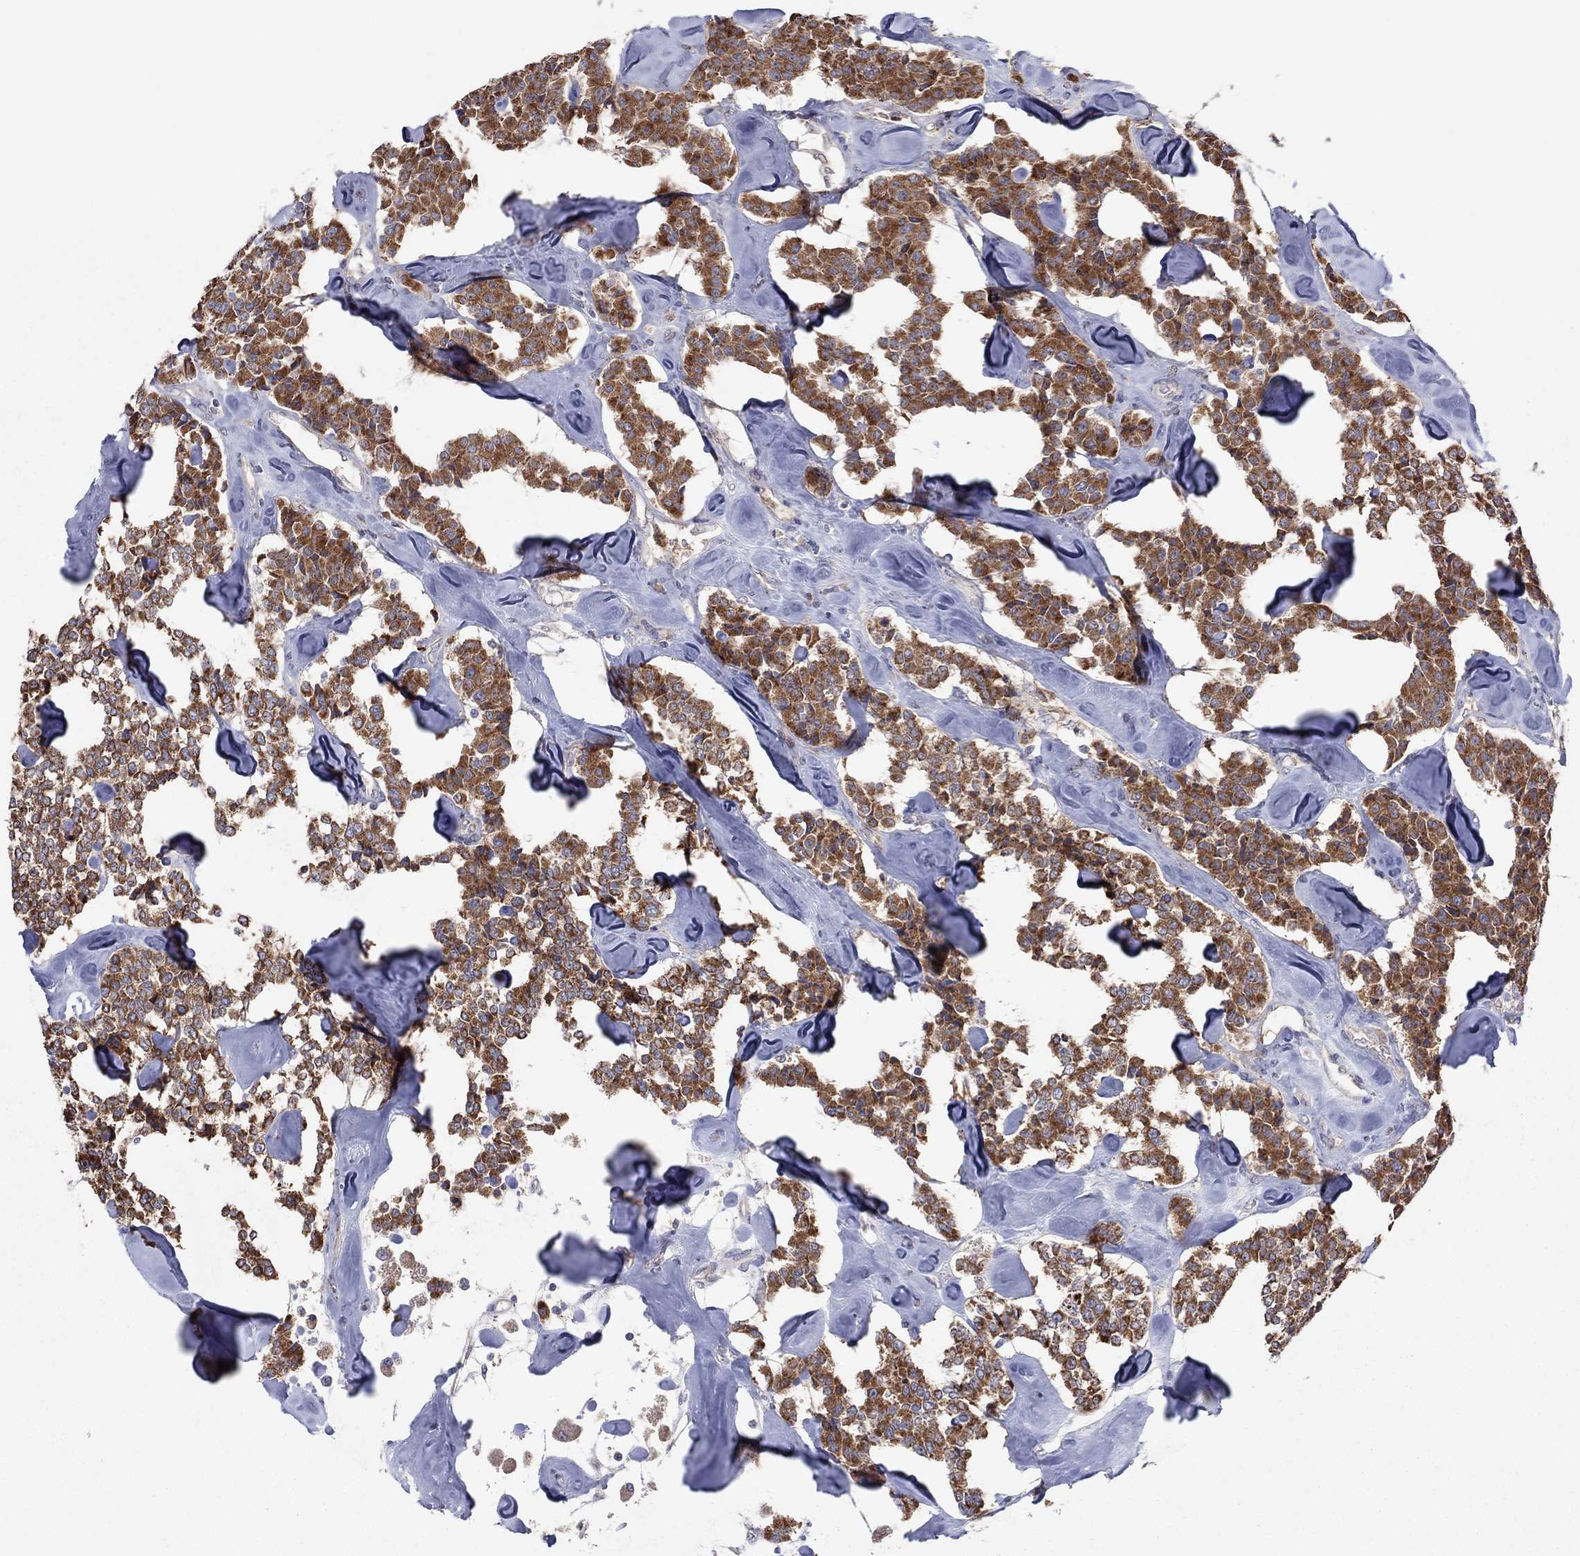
{"staining": {"intensity": "strong", "quantity": ">75%", "location": "cytoplasmic/membranous"}, "tissue": "carcinoid", "cell_type": "Tumor cells", "image_type": "cancer", "snomed": [{"axis": "morphology", "description": "Carcinoid, malignant, NOS"}, {"axis": "topography", "description": "Pancreas"}], "caption": "Protein analysis of carcinoid tissue demonstrates strong cytoplasmic/membranous staining in about >75% of tumor cells. (DAB (3,3'-diaminobenzidine) = brown stain, brightfield microscopy at high magnification).", "gene": "CRACDL", "patient": {"sex": "male", "age": 41}}